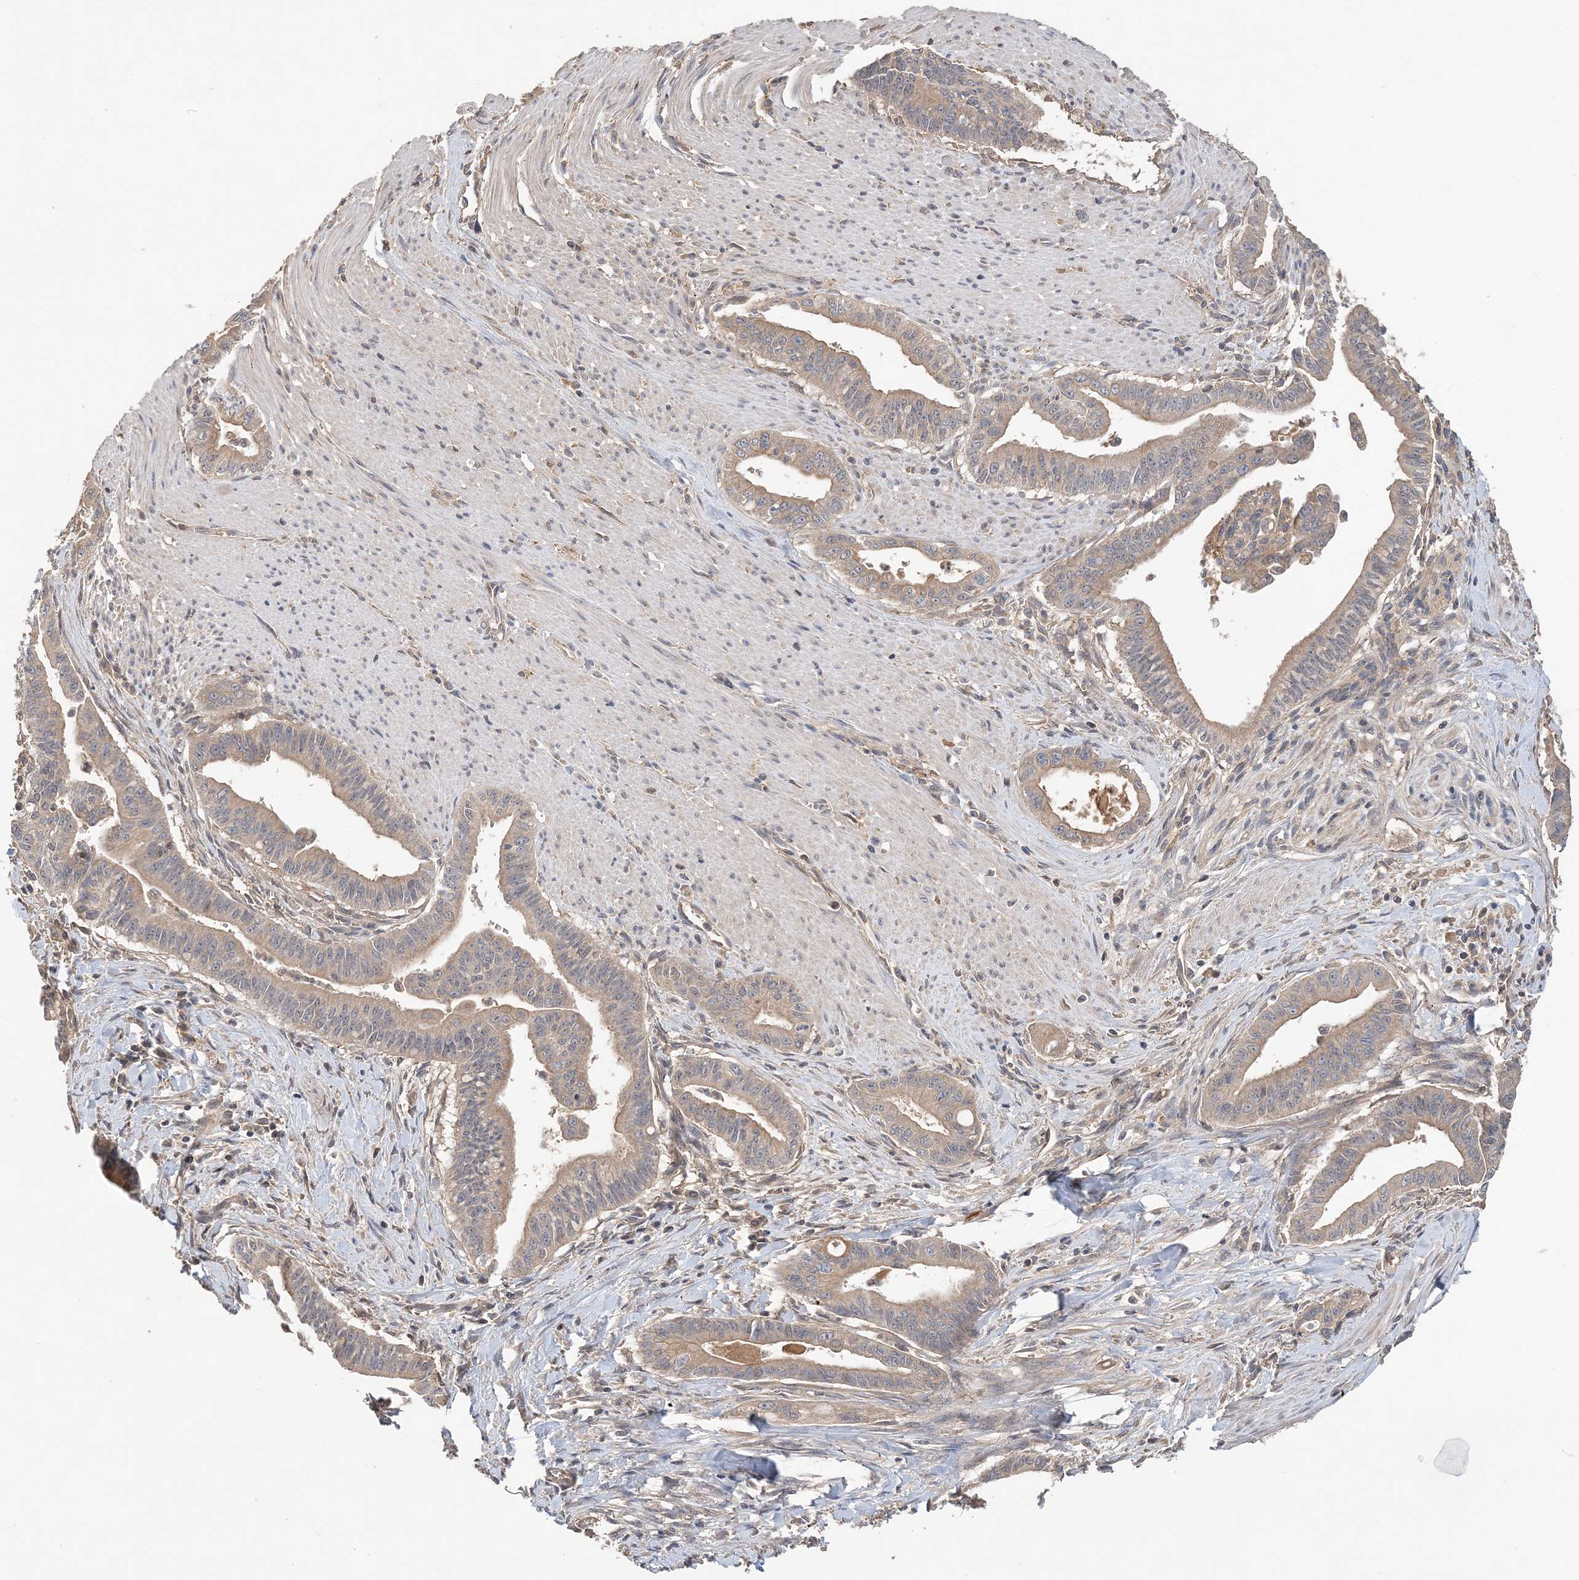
{"staining": {"intensity": "weak", "quantity": ">75%", "location": "cytoplasmic/membranous"}, "tissue": "pancreatic cancer", "cell_type": "Tumor cells", "image_type": "cancer", "snomed": [{"axis": "morphology", "description": "Adenocarcinoma, NOS"}, {"axis": "topography", "description": "Pancreas"}], "caption": "Brown immunohistochemical staining in human pancreatic cancer displays weak cytoplasmic/membranous positivity in about >75% of tumor cells. The staining was performed using DAB, with brown indicating positive protein expression. Nuclei are stained blue with hematoxylin.", "gene": "SYCP3", "patient": {"sex": "male", "age": 70}}